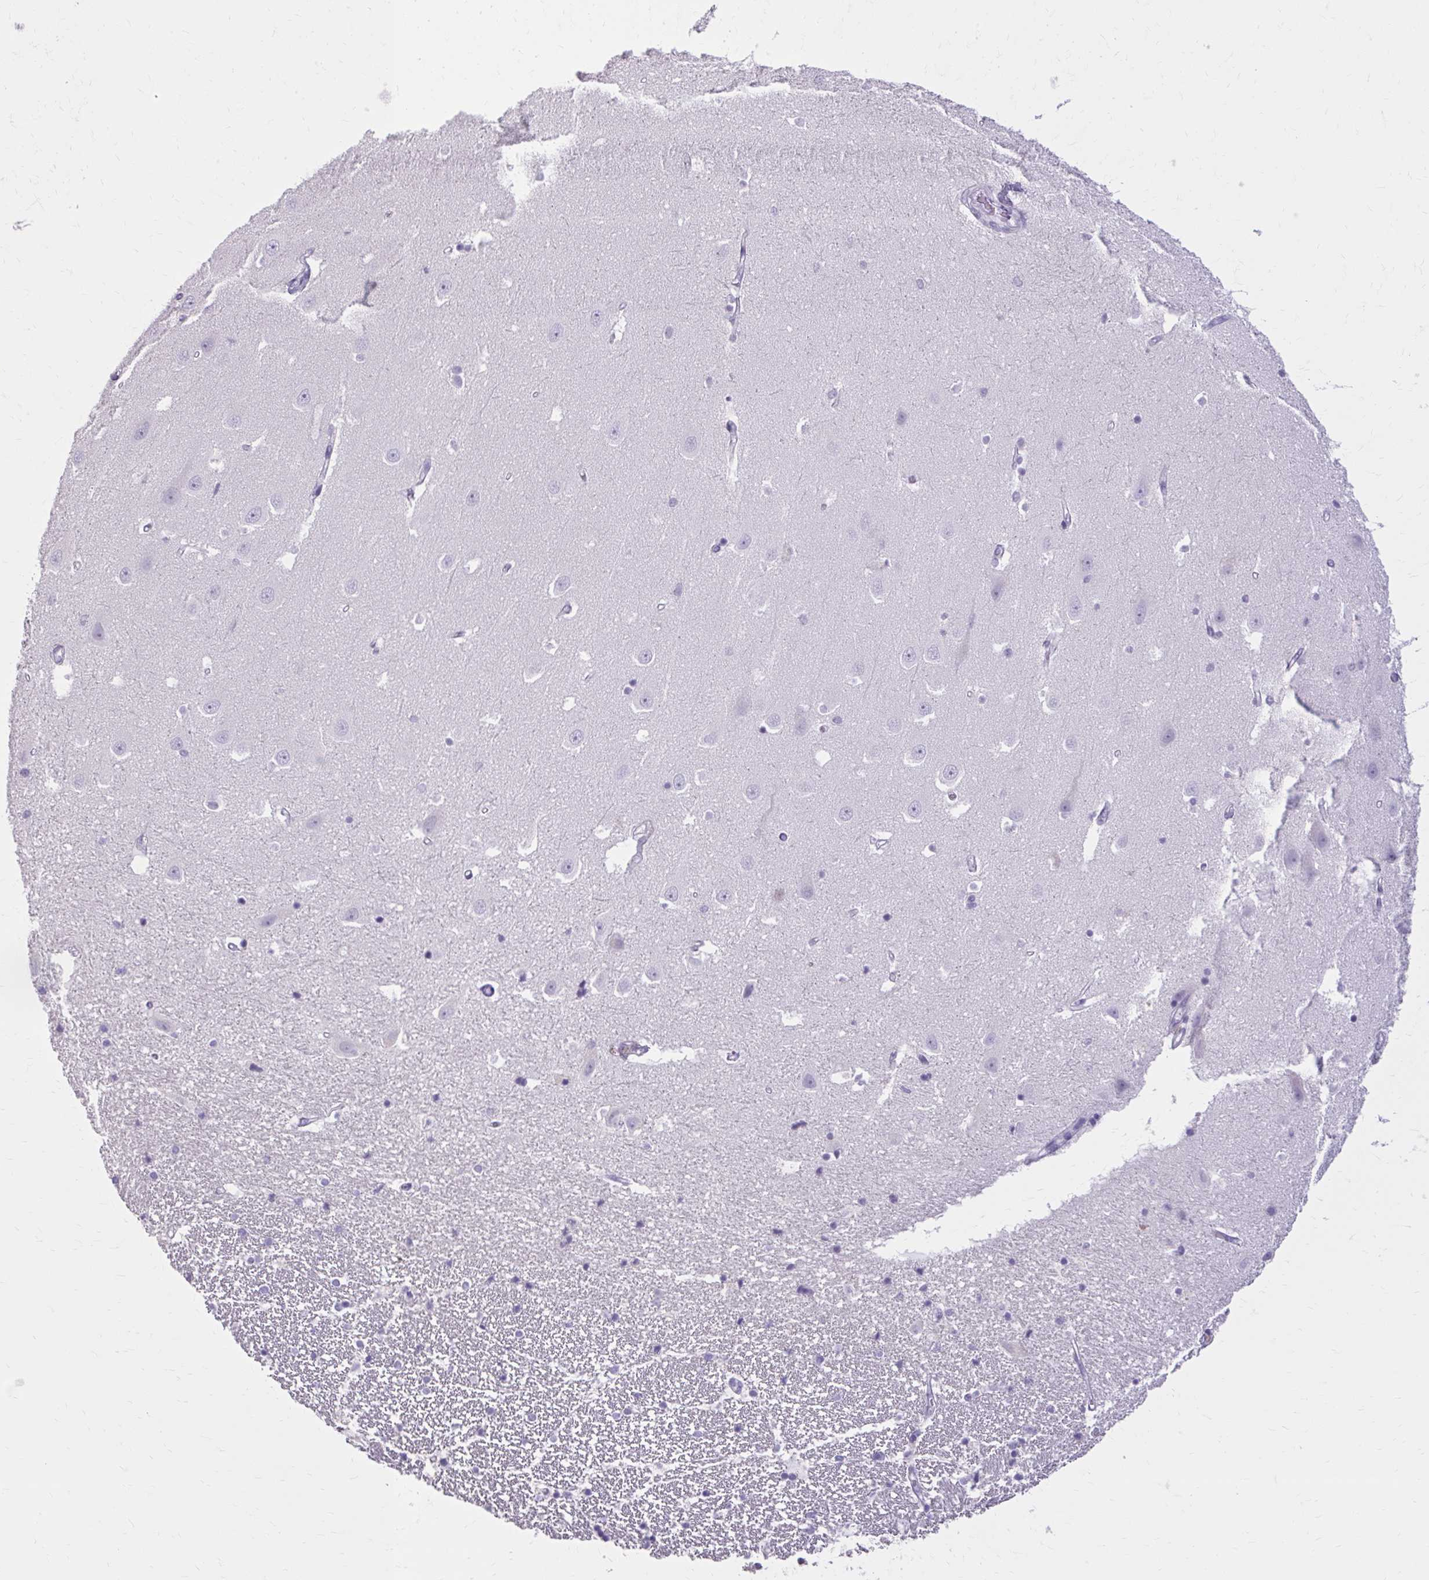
{"staining": {"intensity": "negative", "quantity": "none", "location": "none"}, "tissue": "hippocampus", "cell_type": "Glial cells", "image_type": "normal", "snomed": [{"axis": "morphology", "description": "Normal tissue, NOS"}, {"axis": "topography", "description": "Hippocampus"}], "caption": "IHC photomicrograph of benign hippocampus stained for a protein (brown), which displays no staining in glial cells.", "gene": "OR4B1", "patient": {"sex": "male", "age": 63}}